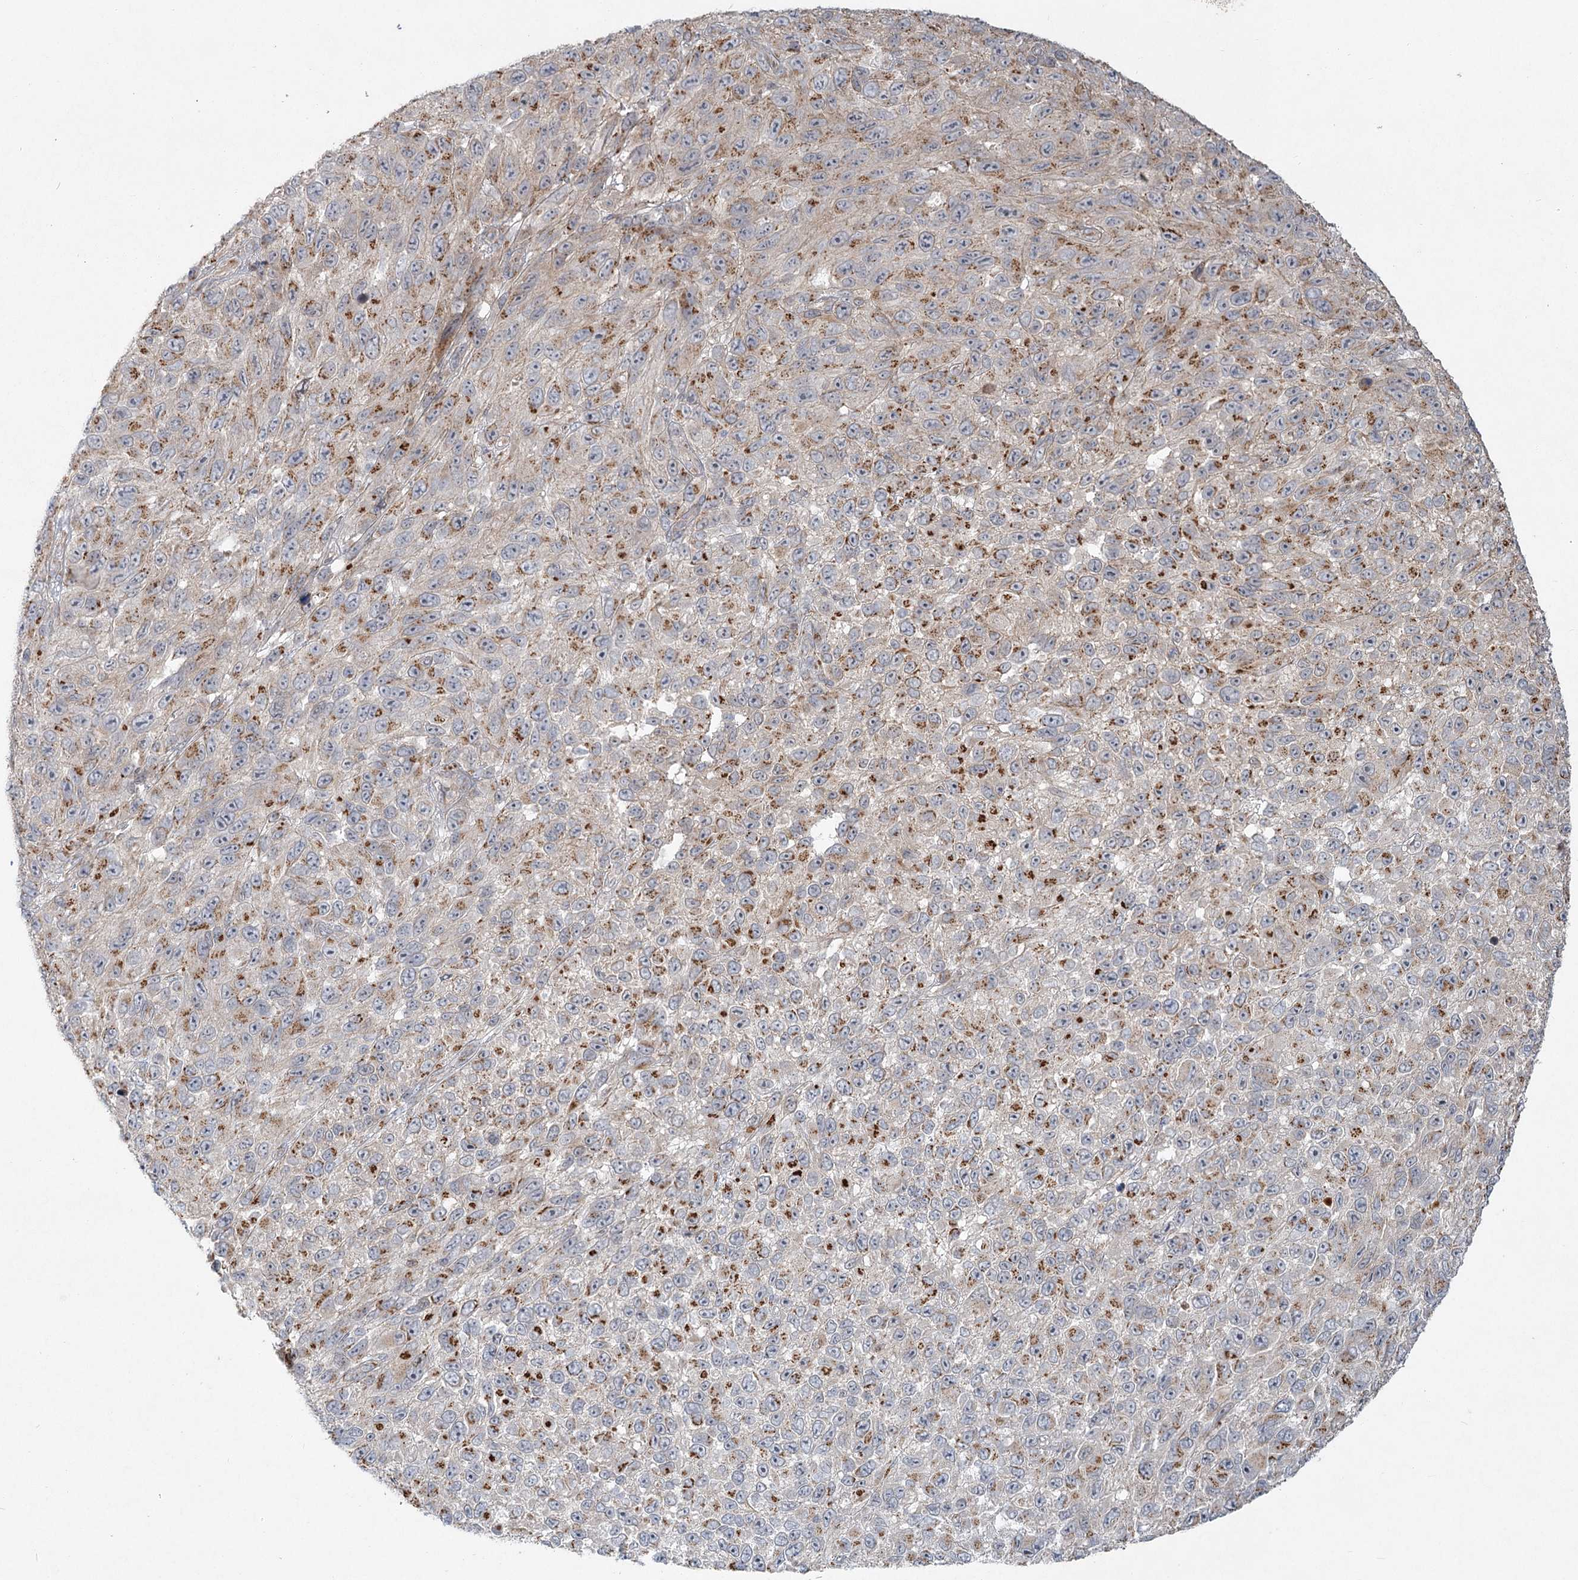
{"staining": {"intensity": "moderate", "quantity": "25%-75%", "location": "cytoplasmic/membranous"}, "tissue": "melanoma", "cell_type": "Tumor cells", "image_type": "cancer", "snomed": [{"axis": "morphology", "description": "Malignant melanoma, NOS"}, {"axis": "topography", "description": "Skin"}], "caption": "Moderate cytoplasmic/membranous positivity for a protein is appreciated in approximately 25%-75% of tumor cells of malignant melanoma using immunohistochemistry (IHC).", "gene": "LRP2BP", "patient": {"sex": "female", "age": 96}}